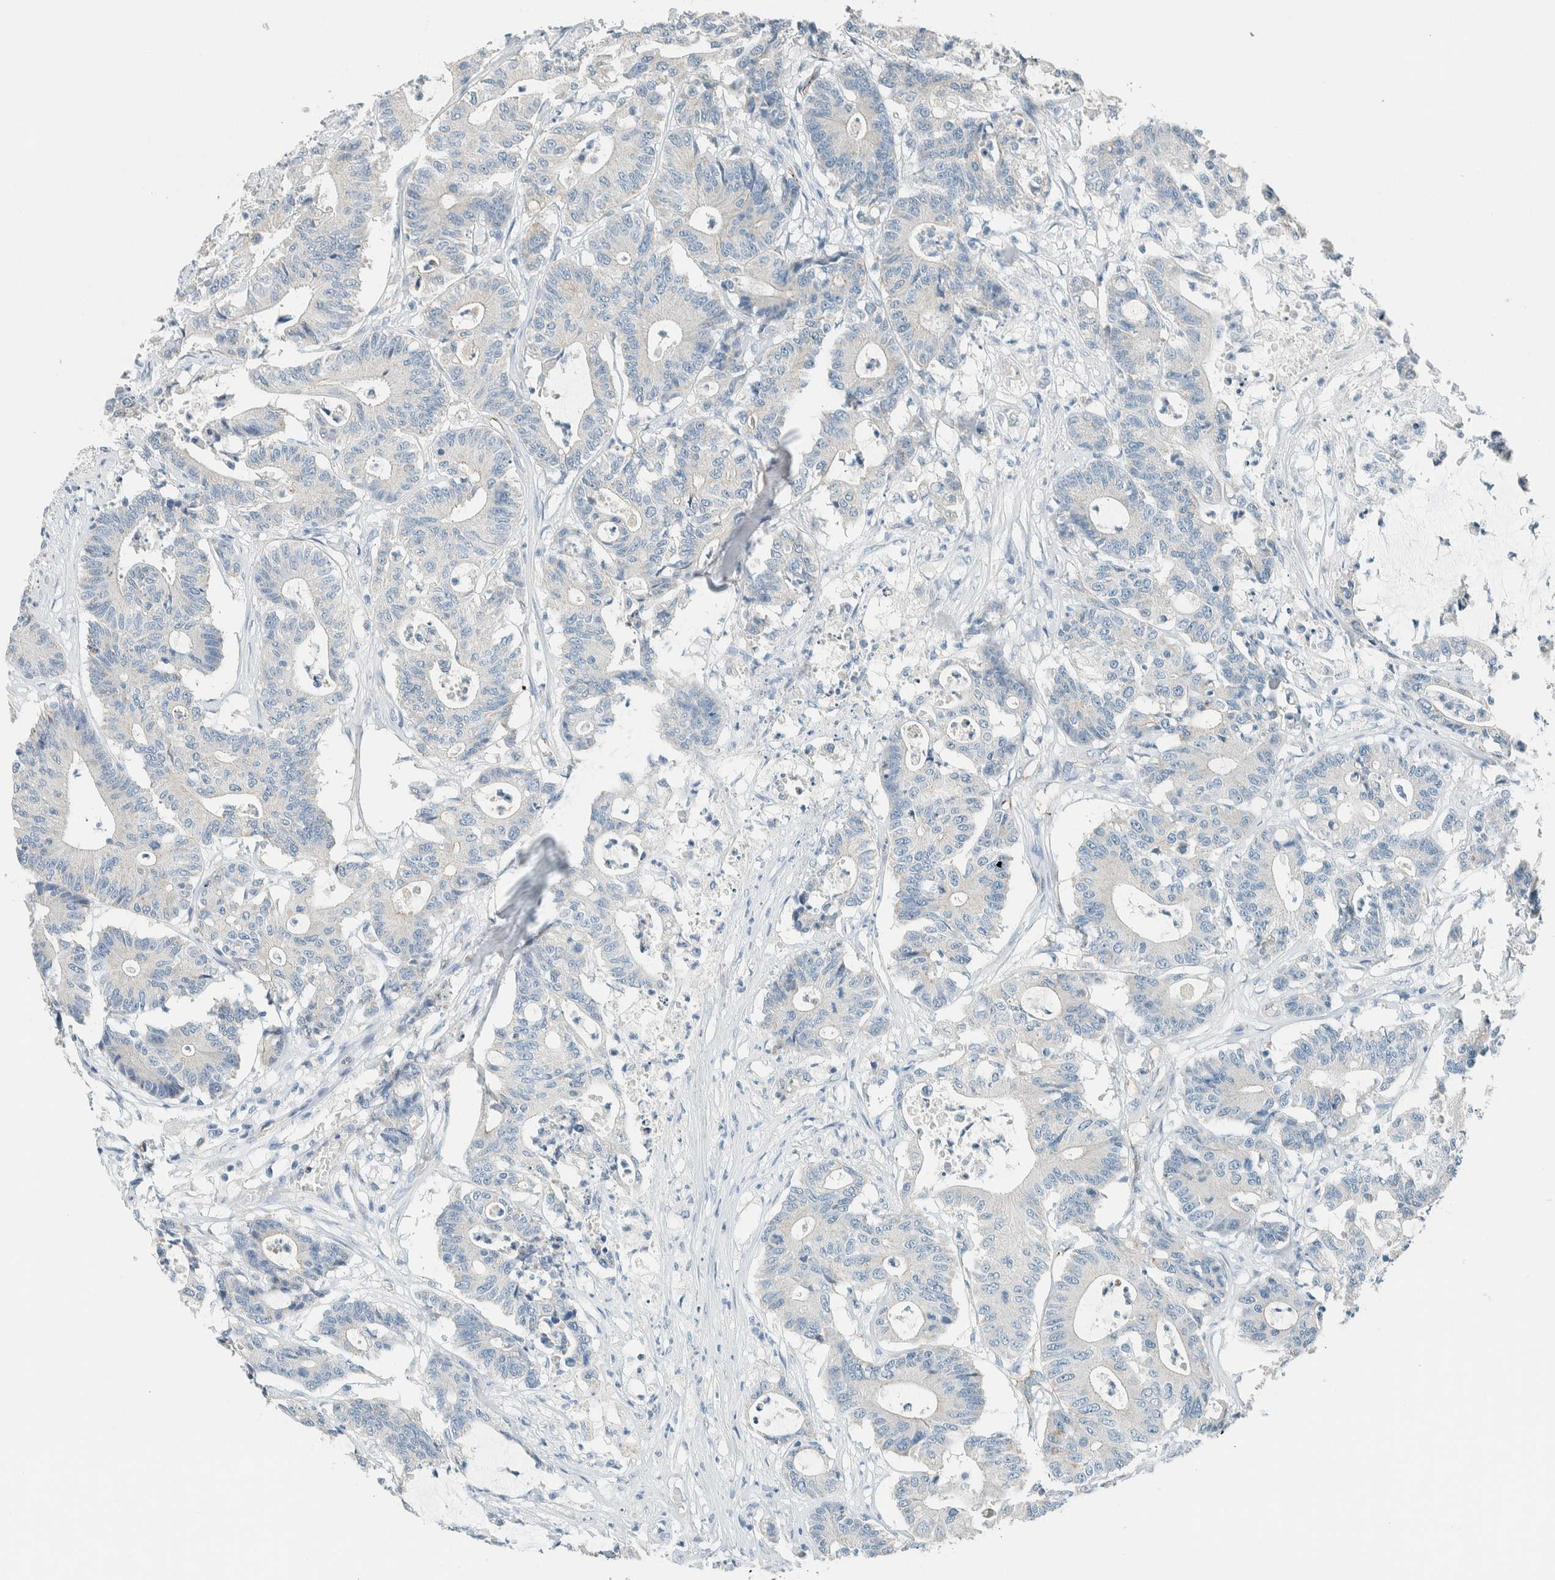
{"staining": {"intensity": "negative", "quantity": "none", "location": "none"}, "tissue": "colorectal cancer", "cell_type": "Tumor cells", "image_type": "cancer", "snomed": [{"axis": "morphology", "description": "Adenocarcinoma, NOS"}, {"axis": "topography", "description": "Colon"}], "caption": "Immunohistochemical staining of colorectal cancer demonstrates no significant staining in tumor cells. (DAB (3,3'-diaminobenzidine) immunohistochemistry (IHC), high magnification).", "gene": "SLFN12", "patient": {"sex": "female", "age": 84}}